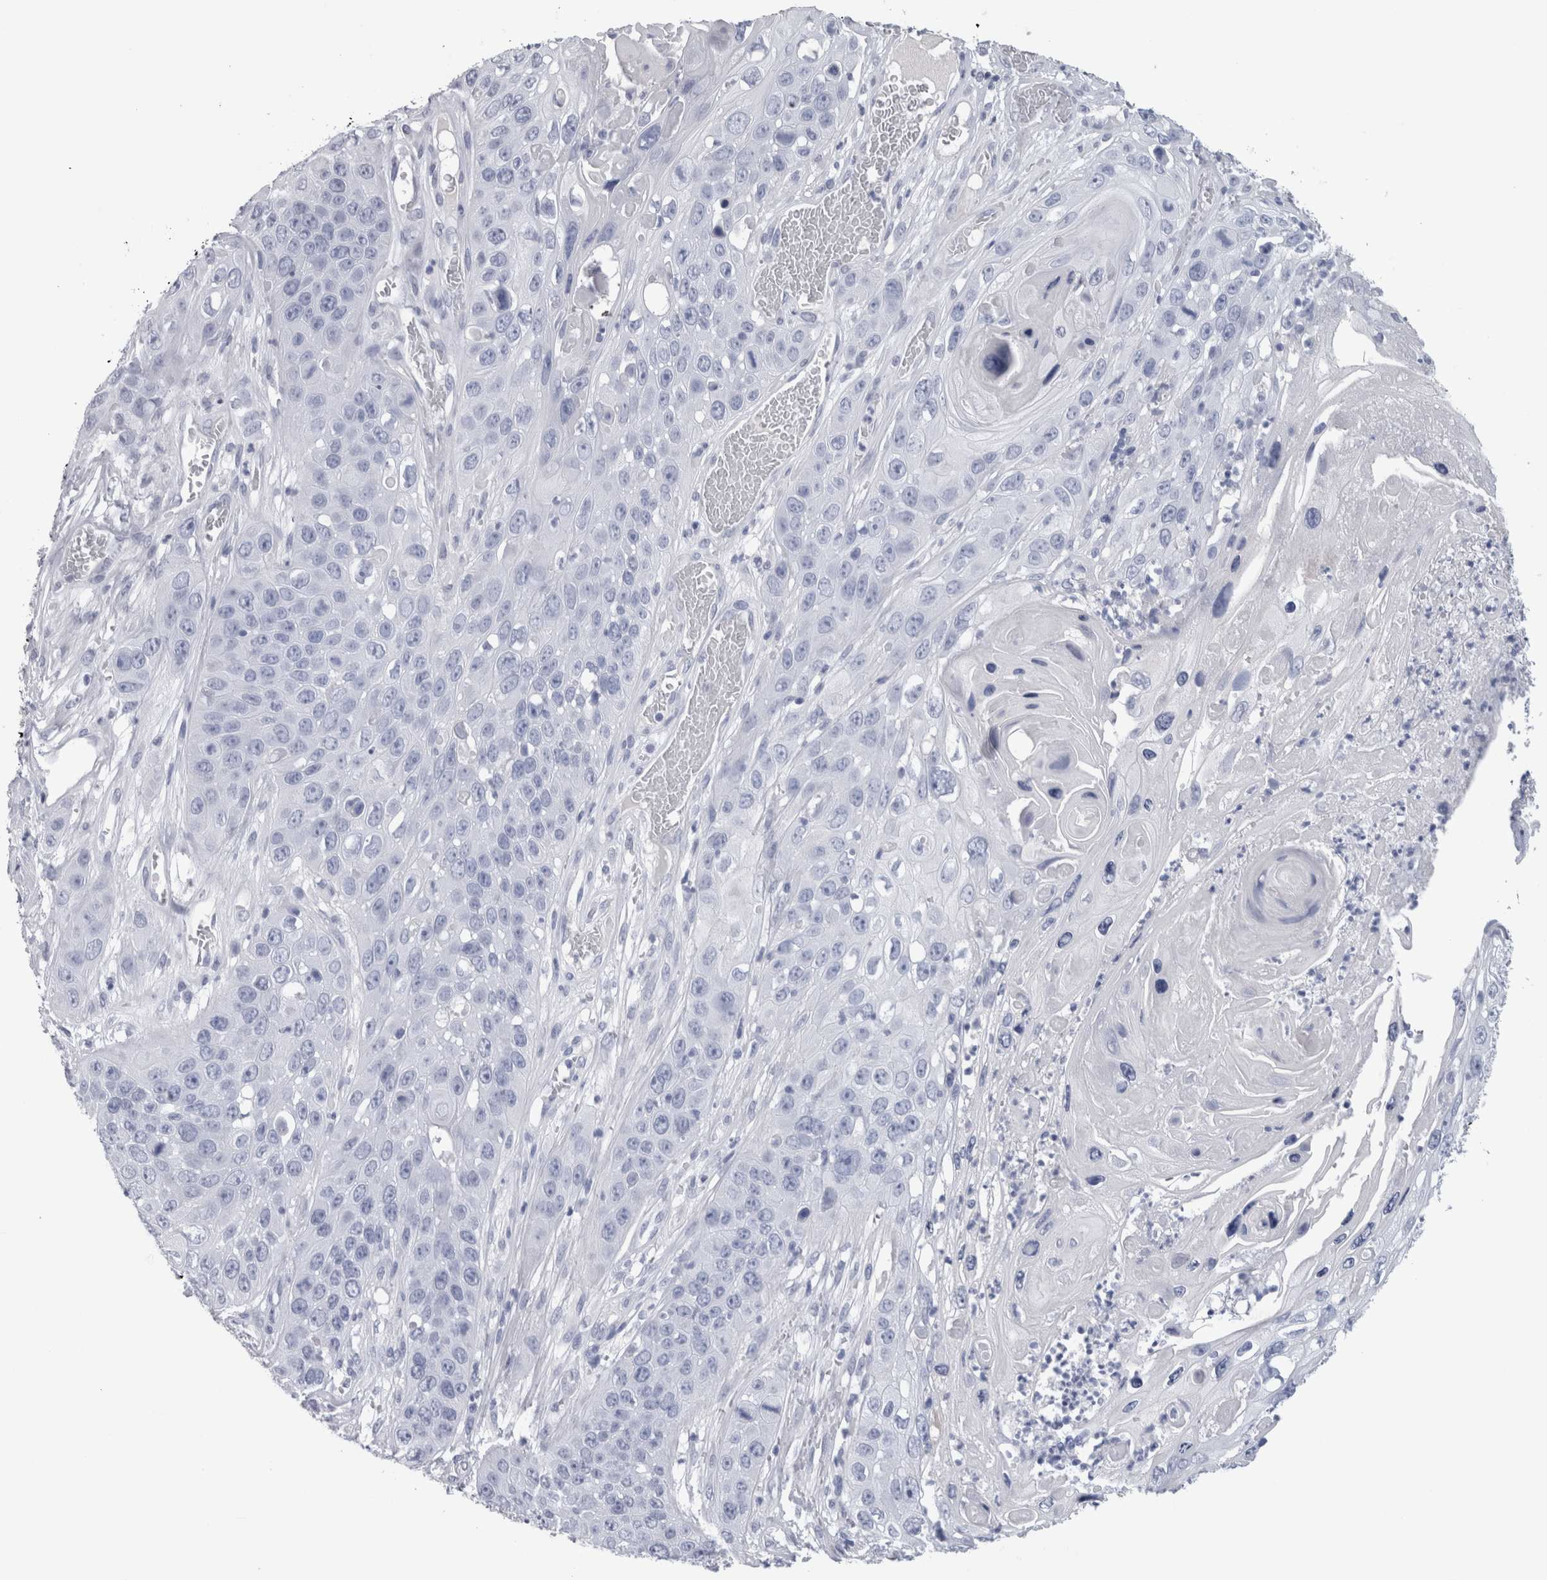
{"staining": {"intensity": "negative", "quantity": "none", "location": "none"}, "tissue": "skin cancer", "cell_type": "Tumor cells", "image_type": "cancer", "snomed": [{"axis": "morphology", "description": "Squamous cell carcinoma, NOS"}, {"axis": "topography", "description": "Skin"}], "caption": "IHC photomicrograph of neoplastic tissue: human skin cancer (squamous cell carcinoma) stained with DAB (3,3'-diaminobenzidine) exhibits no significant protein staining in tumor cells.", "gene": "CA8", "patient": {"sex": "male", "age": 55}}